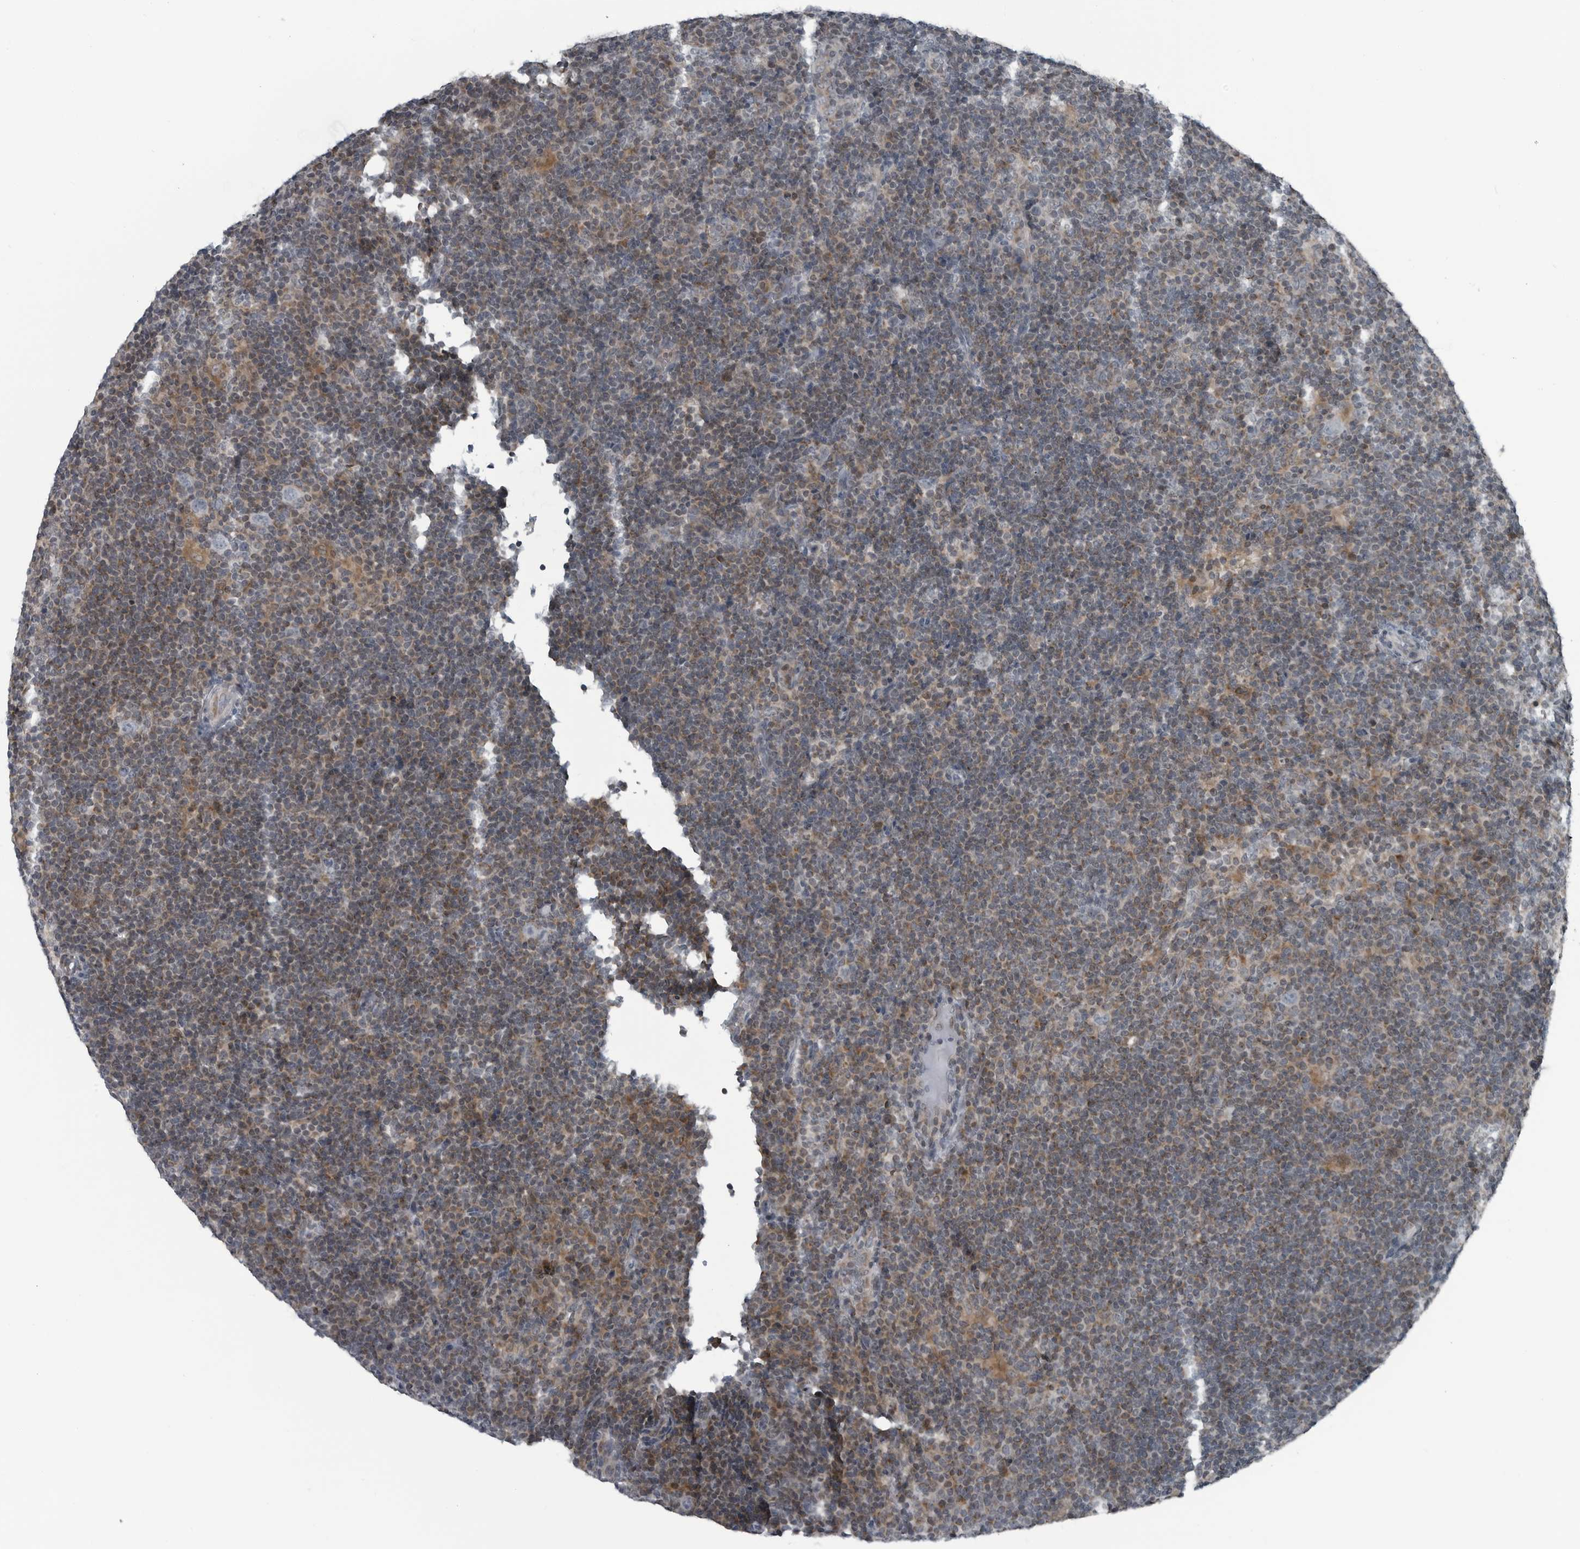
{"staining": {"intensity": "negative", "quantity": "none", "location": "none"}, "tissue": "lymphoma", "cell_type": "Tumor cells", "image_type": "cancer", "snomed": [{"axis": "morphology", "description": "Hodgkin's disease, NOS"}, {"axis": "topography", "description": "Lymph node"}], "caption": "A micrograph of human lymphoma is negative for staining in tumor cells.", "gene": "GAK", "patient": {"sex": "female", "age": 57}}